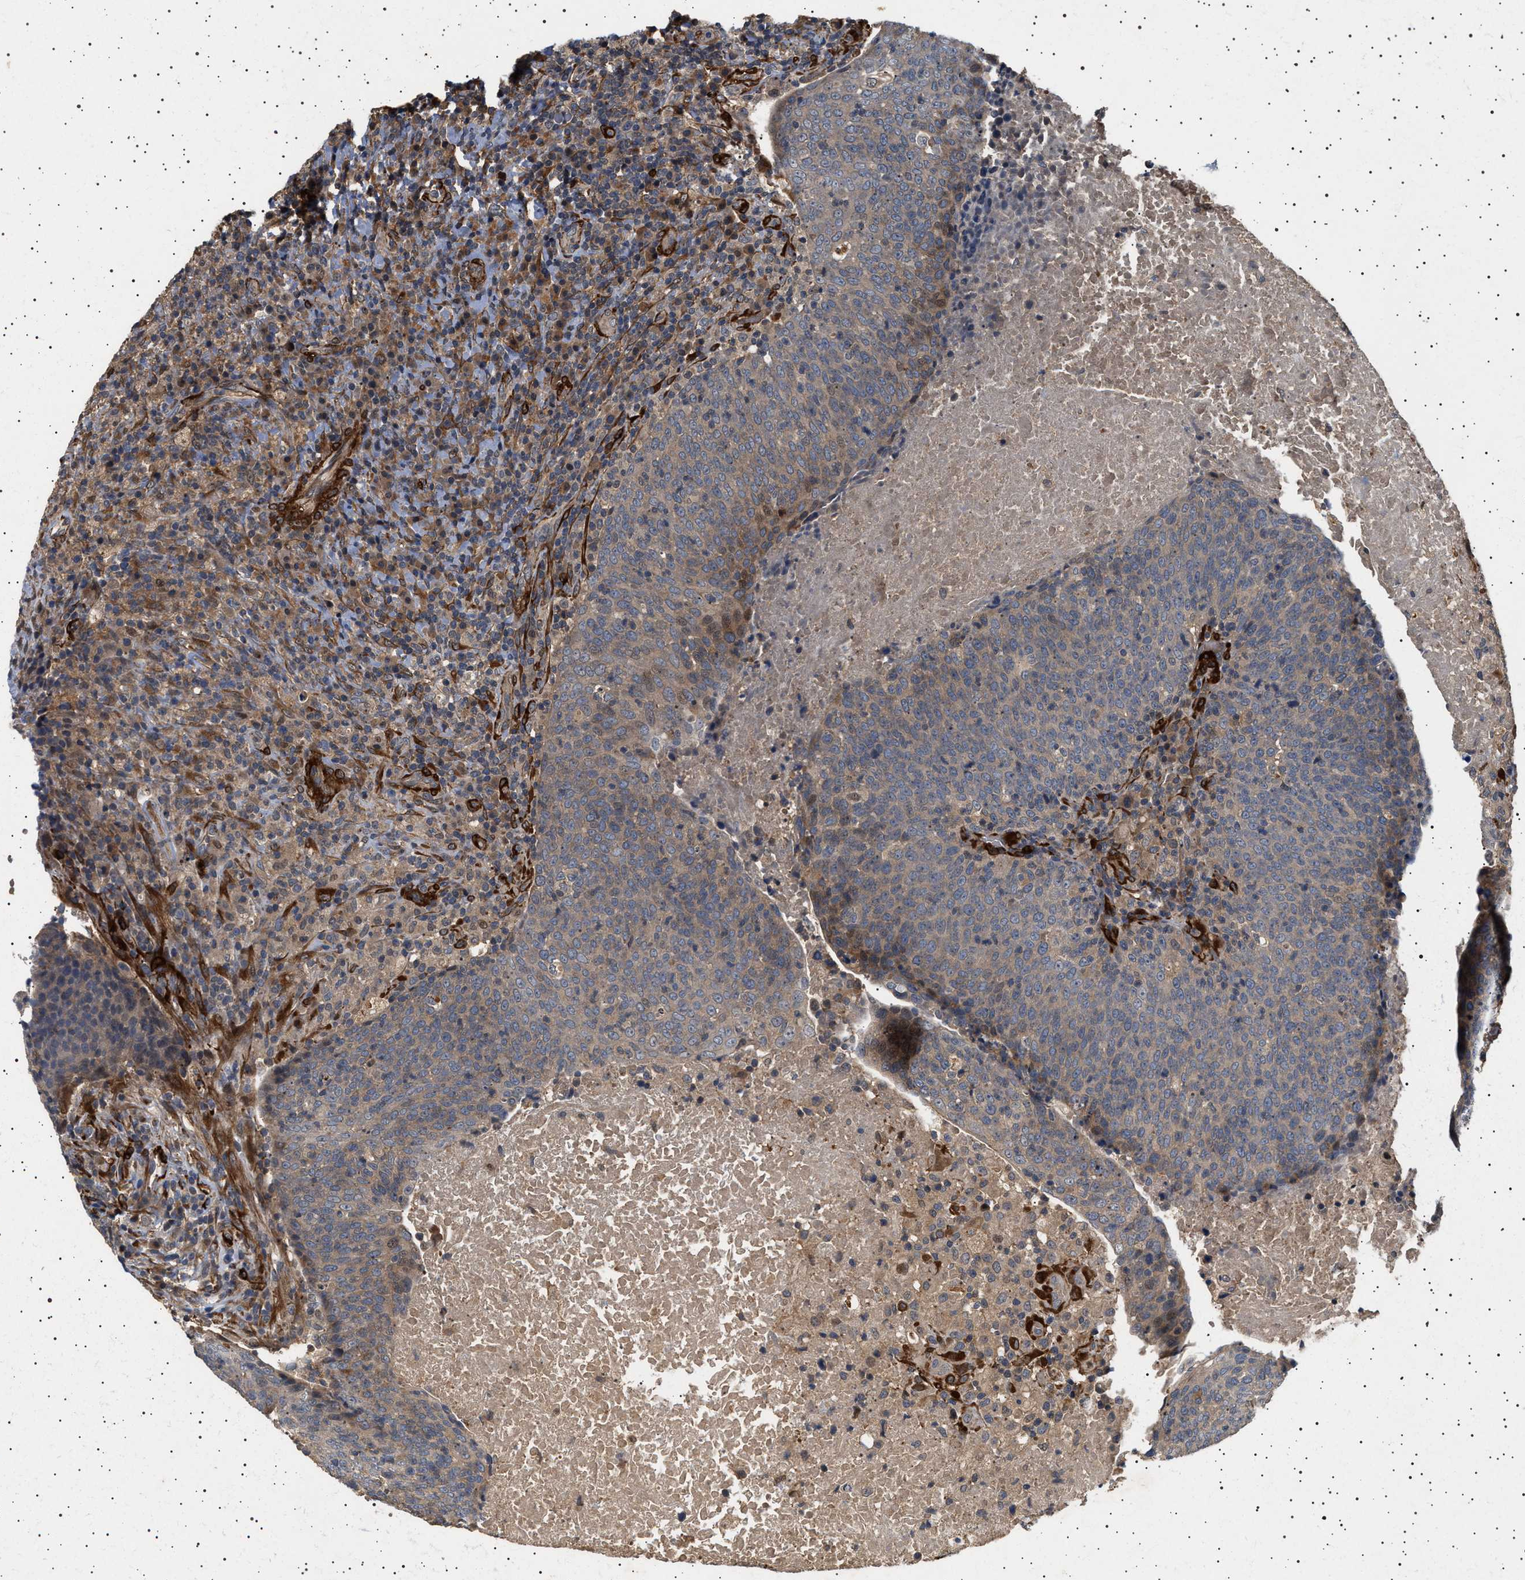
{"staining": {"intensity": "weak", "quantity": "<25%", "location": "cytoplasmic/membranous"}, "tissue": "head and neck cancer", "cell_type": "Tumor cells", "image_type": "cancer", "snomed": [{"axis": "morphology", "description": "Squamous cell carcinoma, NOS"}, {"axis": "morphology", "description": "Squamous cell carcinoma, metastatic, NOS"}, {"axis": "topography", "description": "Lymph node"}, {"axis": "topography", "description": "Head-Neck"}], "caption": "There is no significant positivity in tumor cells of head and neck cancer.", "gene": "GUCY1B1", "patient": {"sex": "male", "age": 62}}